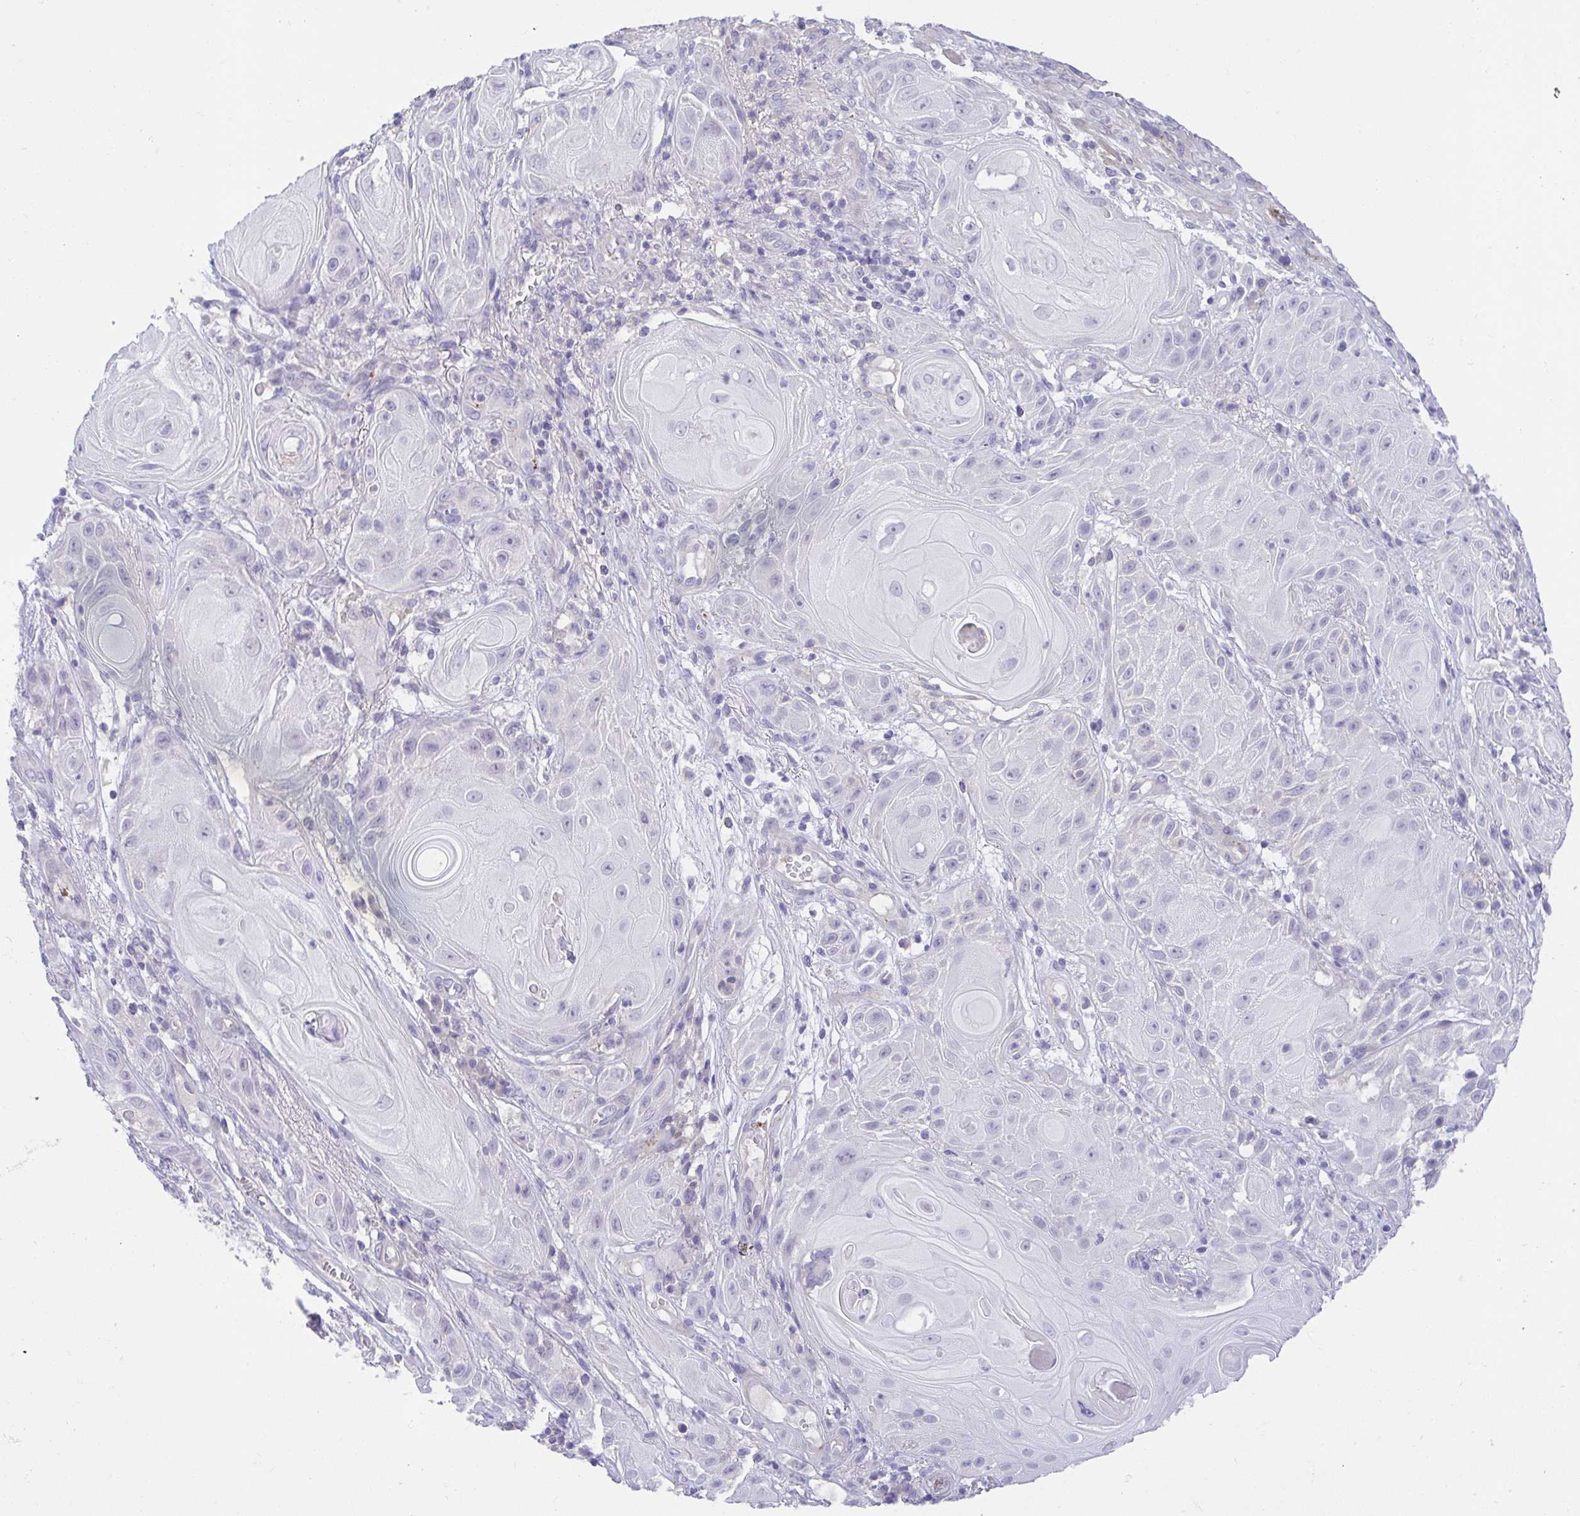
{"staining": {"intensity": "negative", "quantity": "none", "location": "none"}, "tissue": "skin cancer", "cell_type": "Tumor cells", "image_type": "cancer", "snomed": [{"axis": "morphology", "description": "Squamous cell carcinoma, NOS"}, {"axis": "topography", "description": "Skin"}], "caption": "This is an immunohistochemistry (IHC) photomicrograph of skin cancer (squamous cell carcinoma). There is no positivity in tumor cells.", "gene": "PRR14L", "patient": {"sex": "male", "age": 62}}